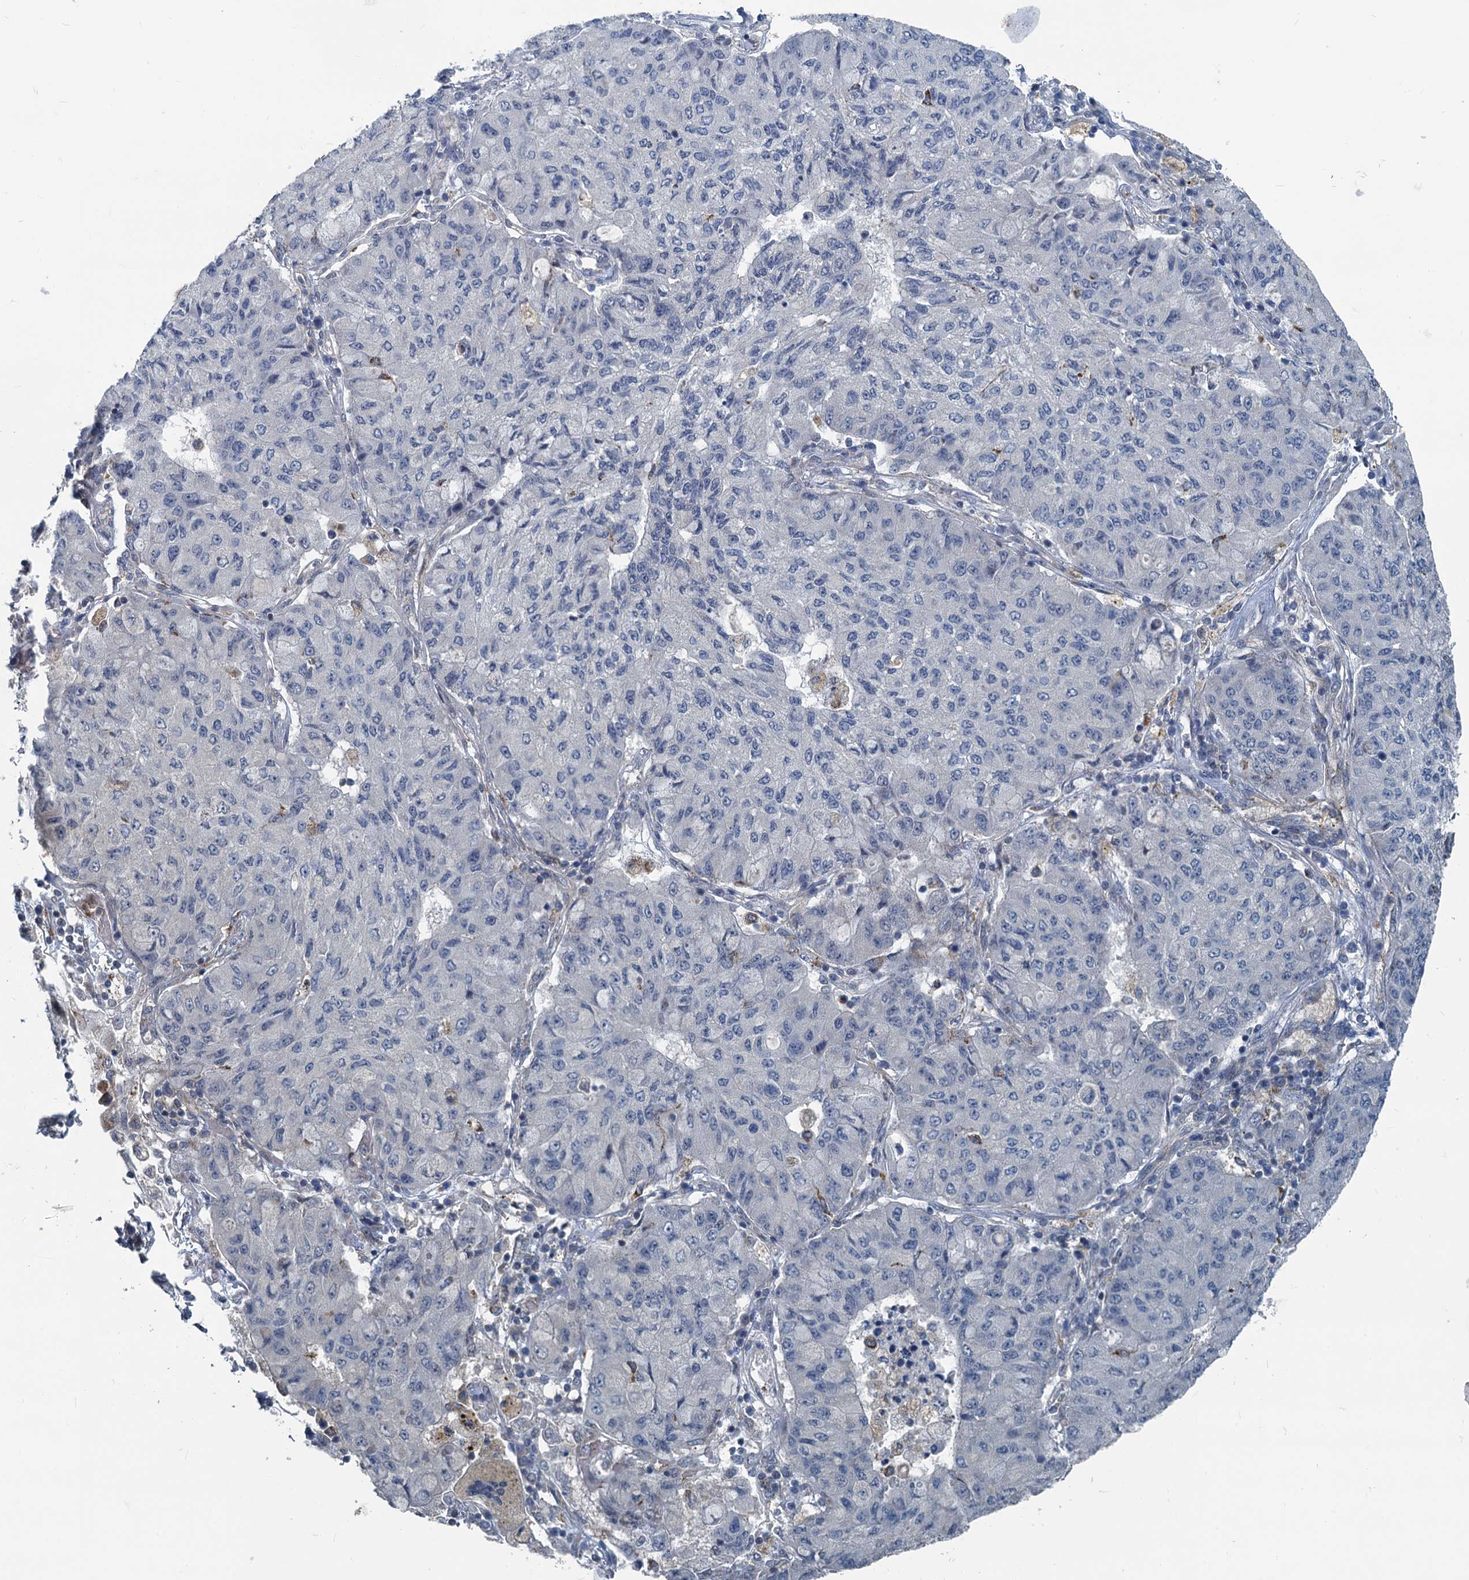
{"staining": {"intensity": "negative", "quantity": "none", "location": "none"}, "tissue": "lung cancer", "cell_type": "Tumor cells", "image_type": "cancer", "snomed": [{"axis": "morphology", "description": "Squamous cell carcinoma, NOS"}, {"axis": "topography", "description": "Lung"}], "caption": "Immunohistochemistry image of neoplastic tissue: human lung squamous cell carcinoma stained with DAB shows no significant protein staining in tumor cells.", "gene": "GCLM", "patient": {"sex": "male", "age": 74}}